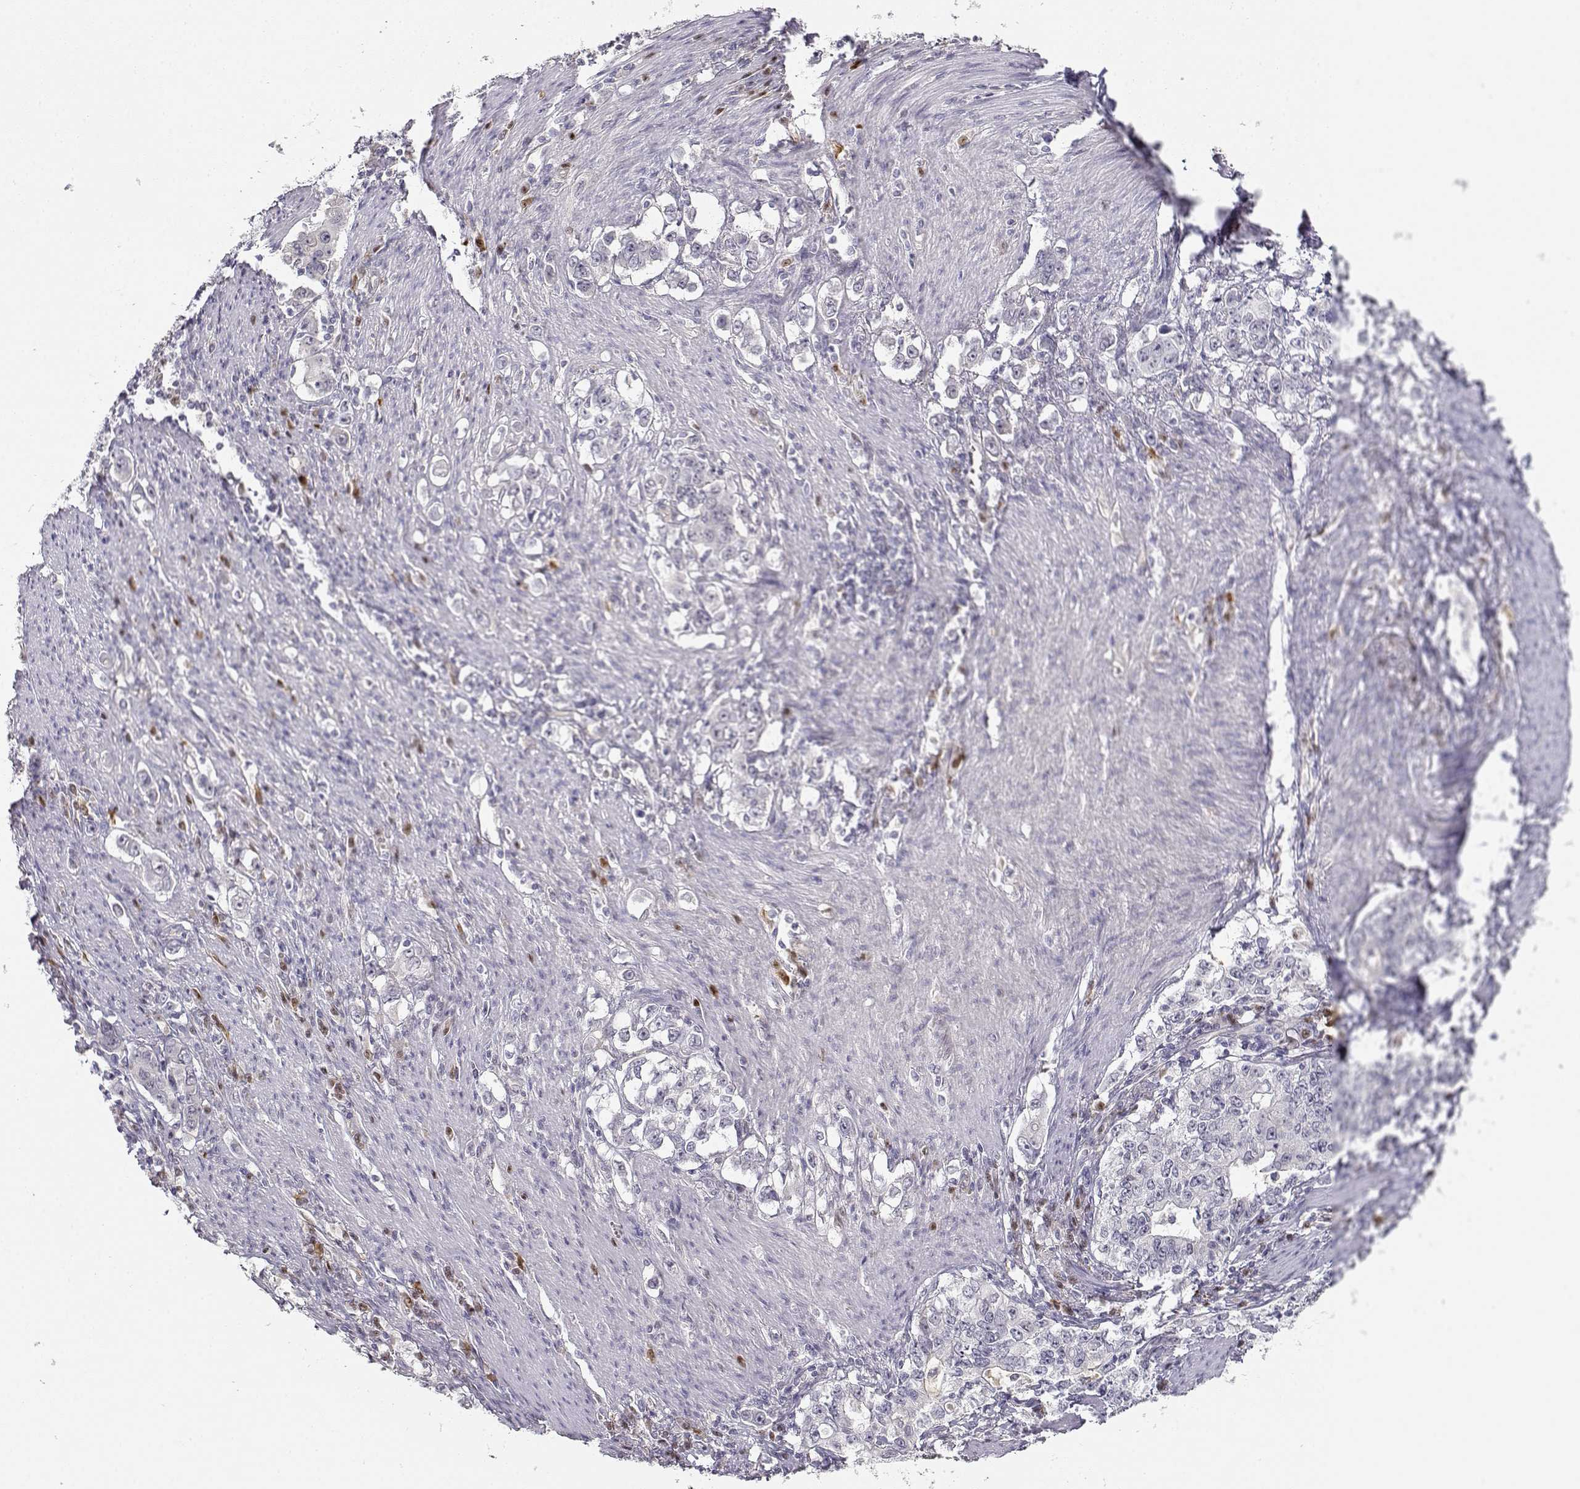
{"staining": {"intensity": "negative", "quantity": "none", "location": "none"}, "tissue": "stomach cancer", "cell_type": "Tumor cells", "image_type": "cancer", "snomed": [{"axis": "morphology", "description": "Adenocarcinoma, NOS"}, {"axis": "topography", "description": "Stomach, lower"}], "caption": "Tumor cells show no significant expression in stomach cancer. (DAB (3,3'-diaminobenzidine) immunohistochemistry with hematoxylin counter stain).", "gene": "EAF2", "patient": {"sex": "female", "age": 72}}